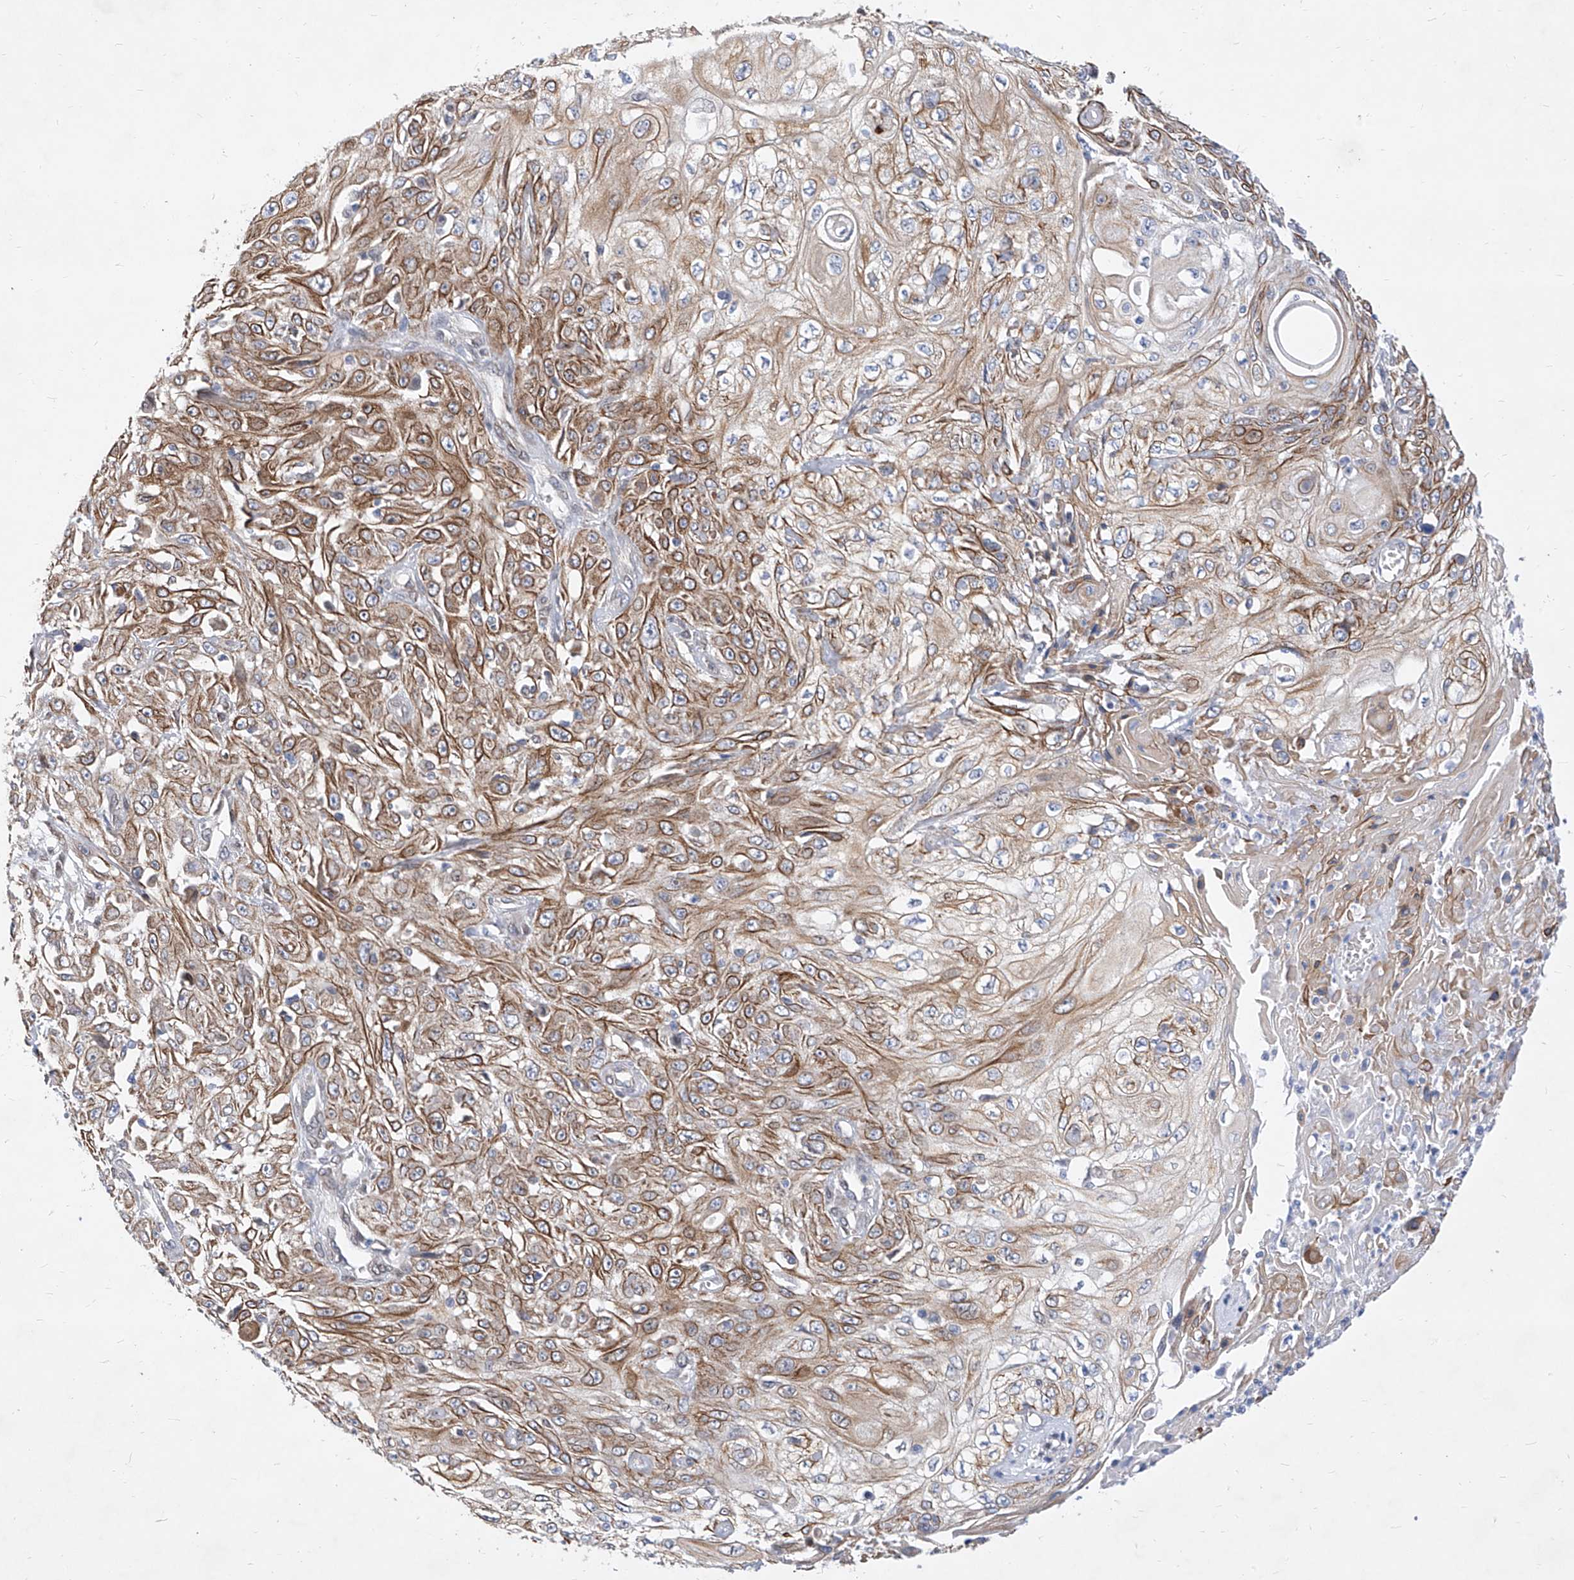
{"staining": {"intensity": "moderate", "quantity": ">75%", "location": "cytoplasmic/membranous"}, "tissue": "skin cancer", "cell_type": "Tumor cells", "image_type": "cancer", "snomed": [{"axis": "morphology", "description": "Squamous cell carcinoma, NOS"}, {"axis": "morphology", "description": "Squamous cell carcinoma, metastatic, NOS"}, {"axis": "topography", "description": "Skin"}, {"axis": "topography", "description": "Lymph node"}], "caption": "Tumor cells show medium levels of moderate cytoplasmic/membranous expression in about >75% of cells in skin cancer.", "gene": "MX2", "patient": {"sex": "male", "age": 75}}